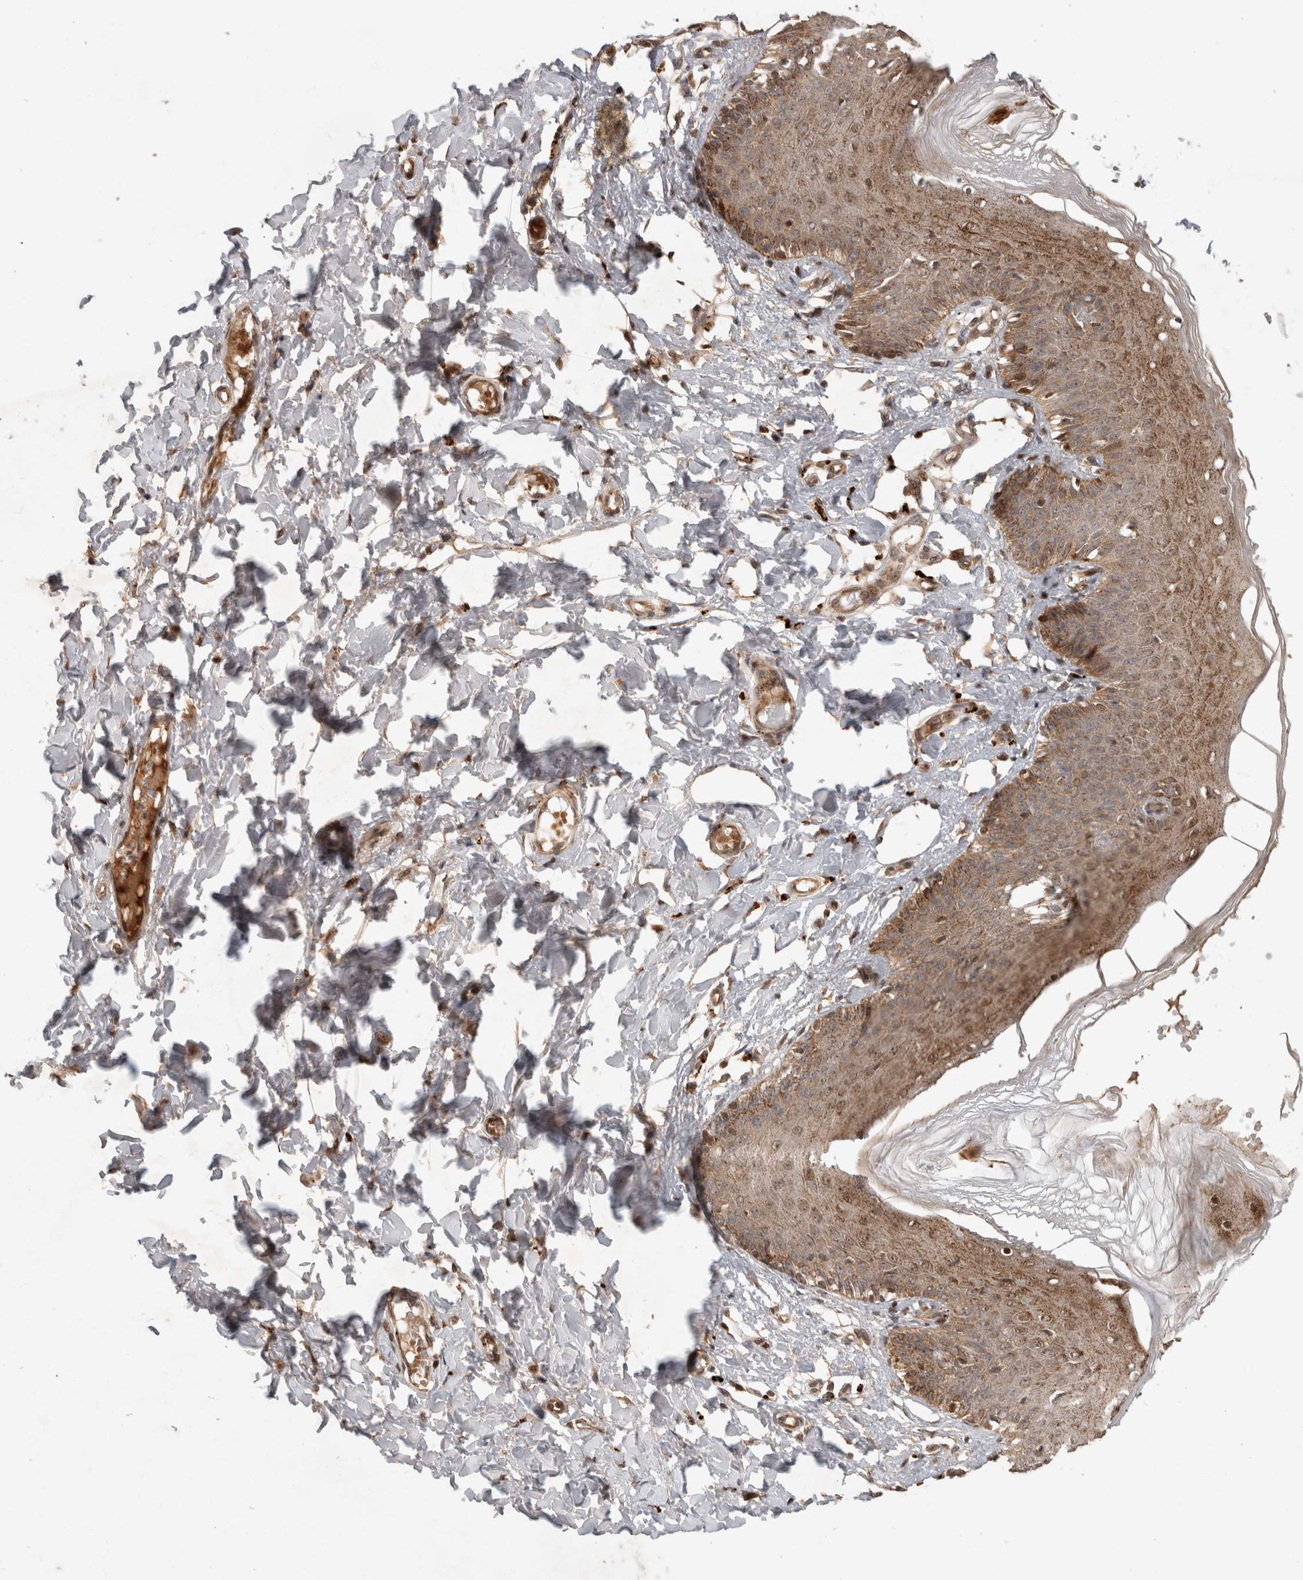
{"staining": {"intensity": "moderate", "quantity": ">75%", "location": "cytoplasmic/membranous,nuclear"}, "tissue": "skin", "cell_type": "Epidermal cells", "image_type": "normal", "snomed": [{"axis": "morphology", "description": "Normal tissue, NOS"}, {"axis": "topography", "description": "Vulva"}], "caption": "Benign skin was stained to show a protein in brown. There is medium levels of moderate cytoplasmic/membranous,nuclear expression in approximately >75% of epidermal cells.", "gene": "PITPNC1", "patient": {"sex": "female", "age": 66}}